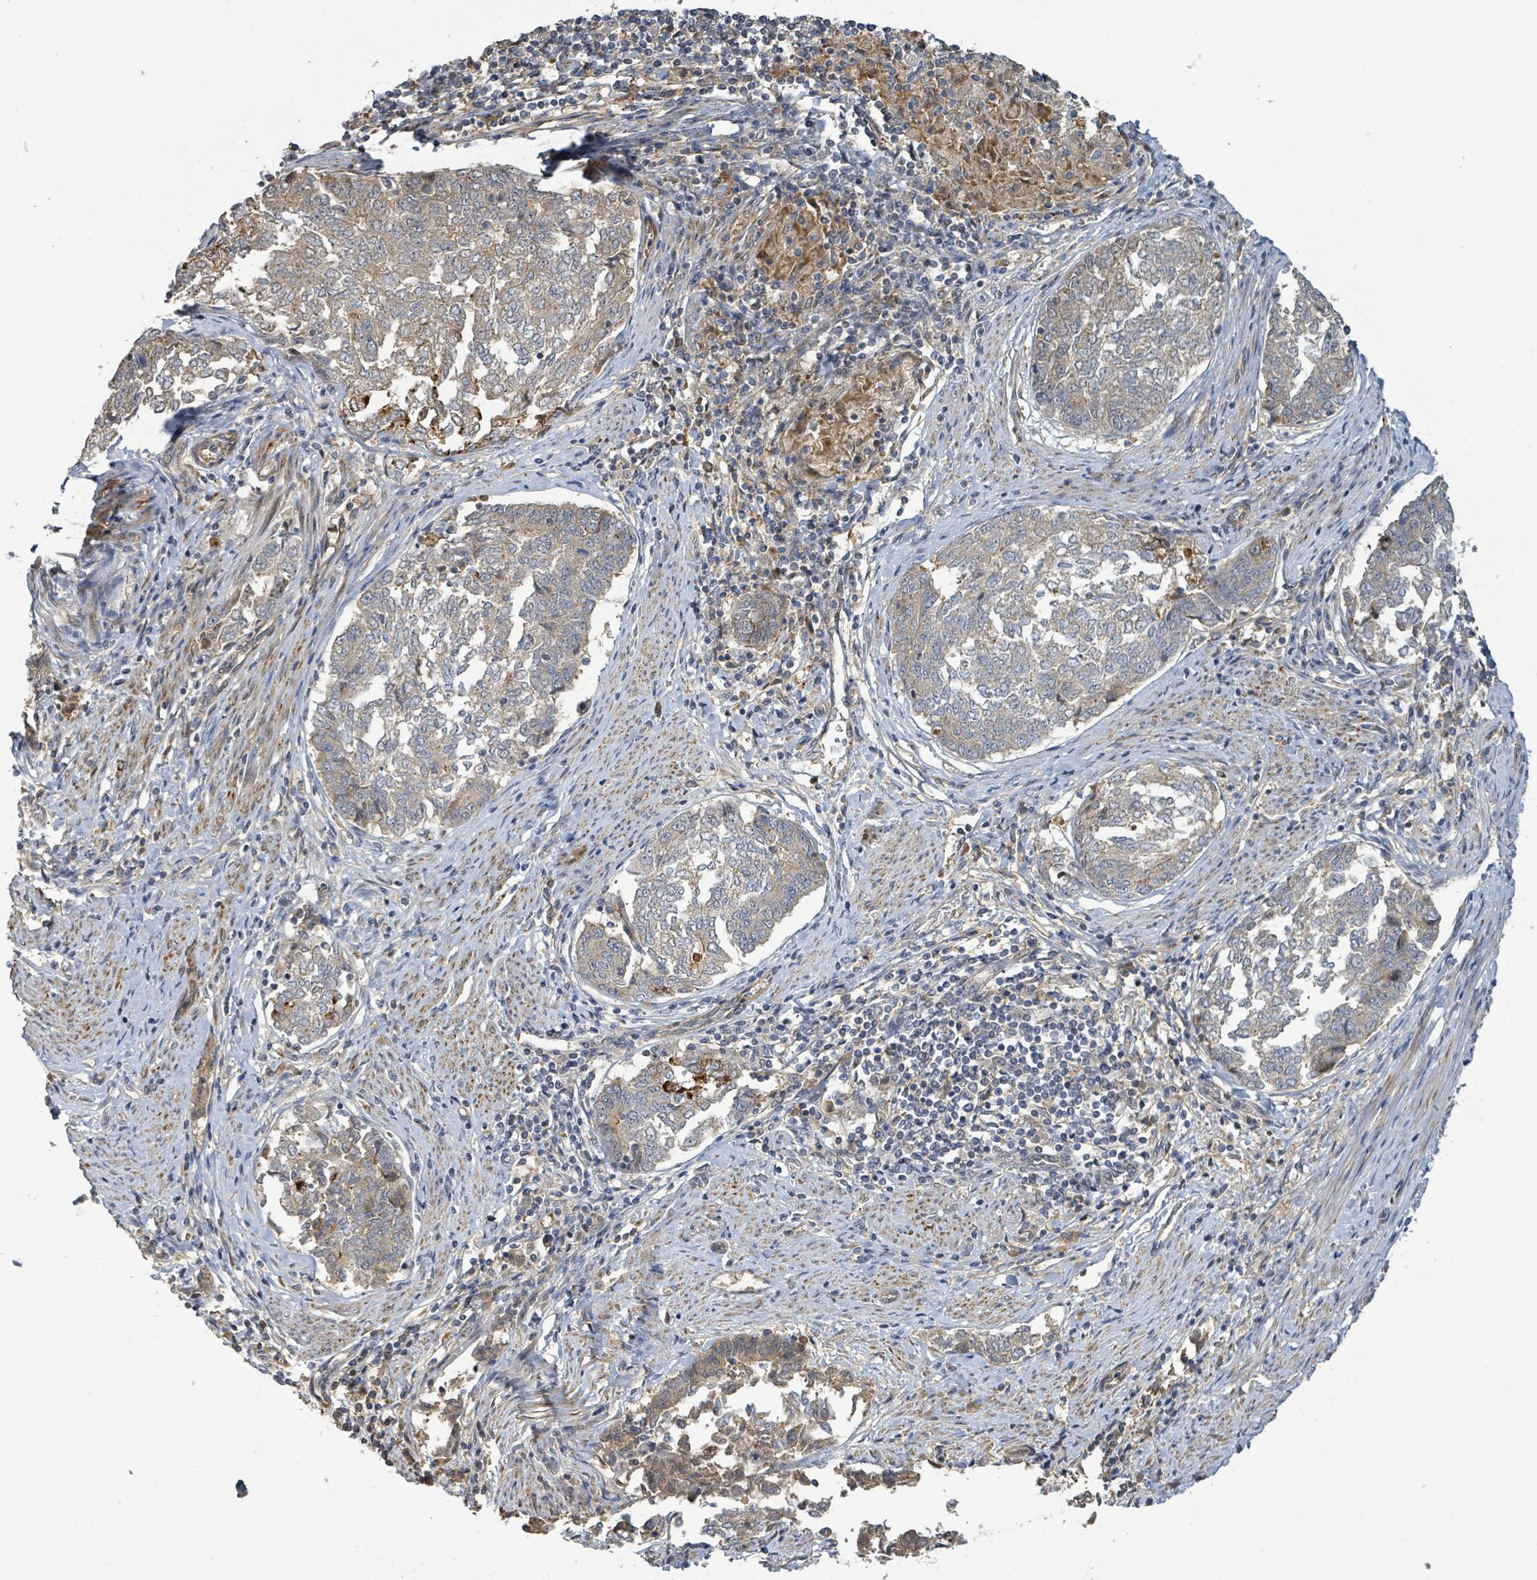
{"staining": {"intensity": "weak", "quantity": ">75%", "location": "cytoplasmic/membranous"}, "tissue": "endometrial cancer", "cell_type": "Tumor cells", "image_type": "cancer", "snomed": [{"axis": "morphology", "description": "Adenocarcinoma, NOS"}, {"axis": "topography", "description": "Endometrium"}], "caption": "IHC staining of endometrial cancer, which displays low levels of weak cytoplasmic/membranous staining in approximately >75% of tumor cells indicating weak cytoplasmic/membranous protein expression. The staining was performed using DAB (brown) for protein detection and nuclei were counterstained in hematoxylin (blue).", "gene": "STARD4", "patient": {"sex": "female", "age": 80}}